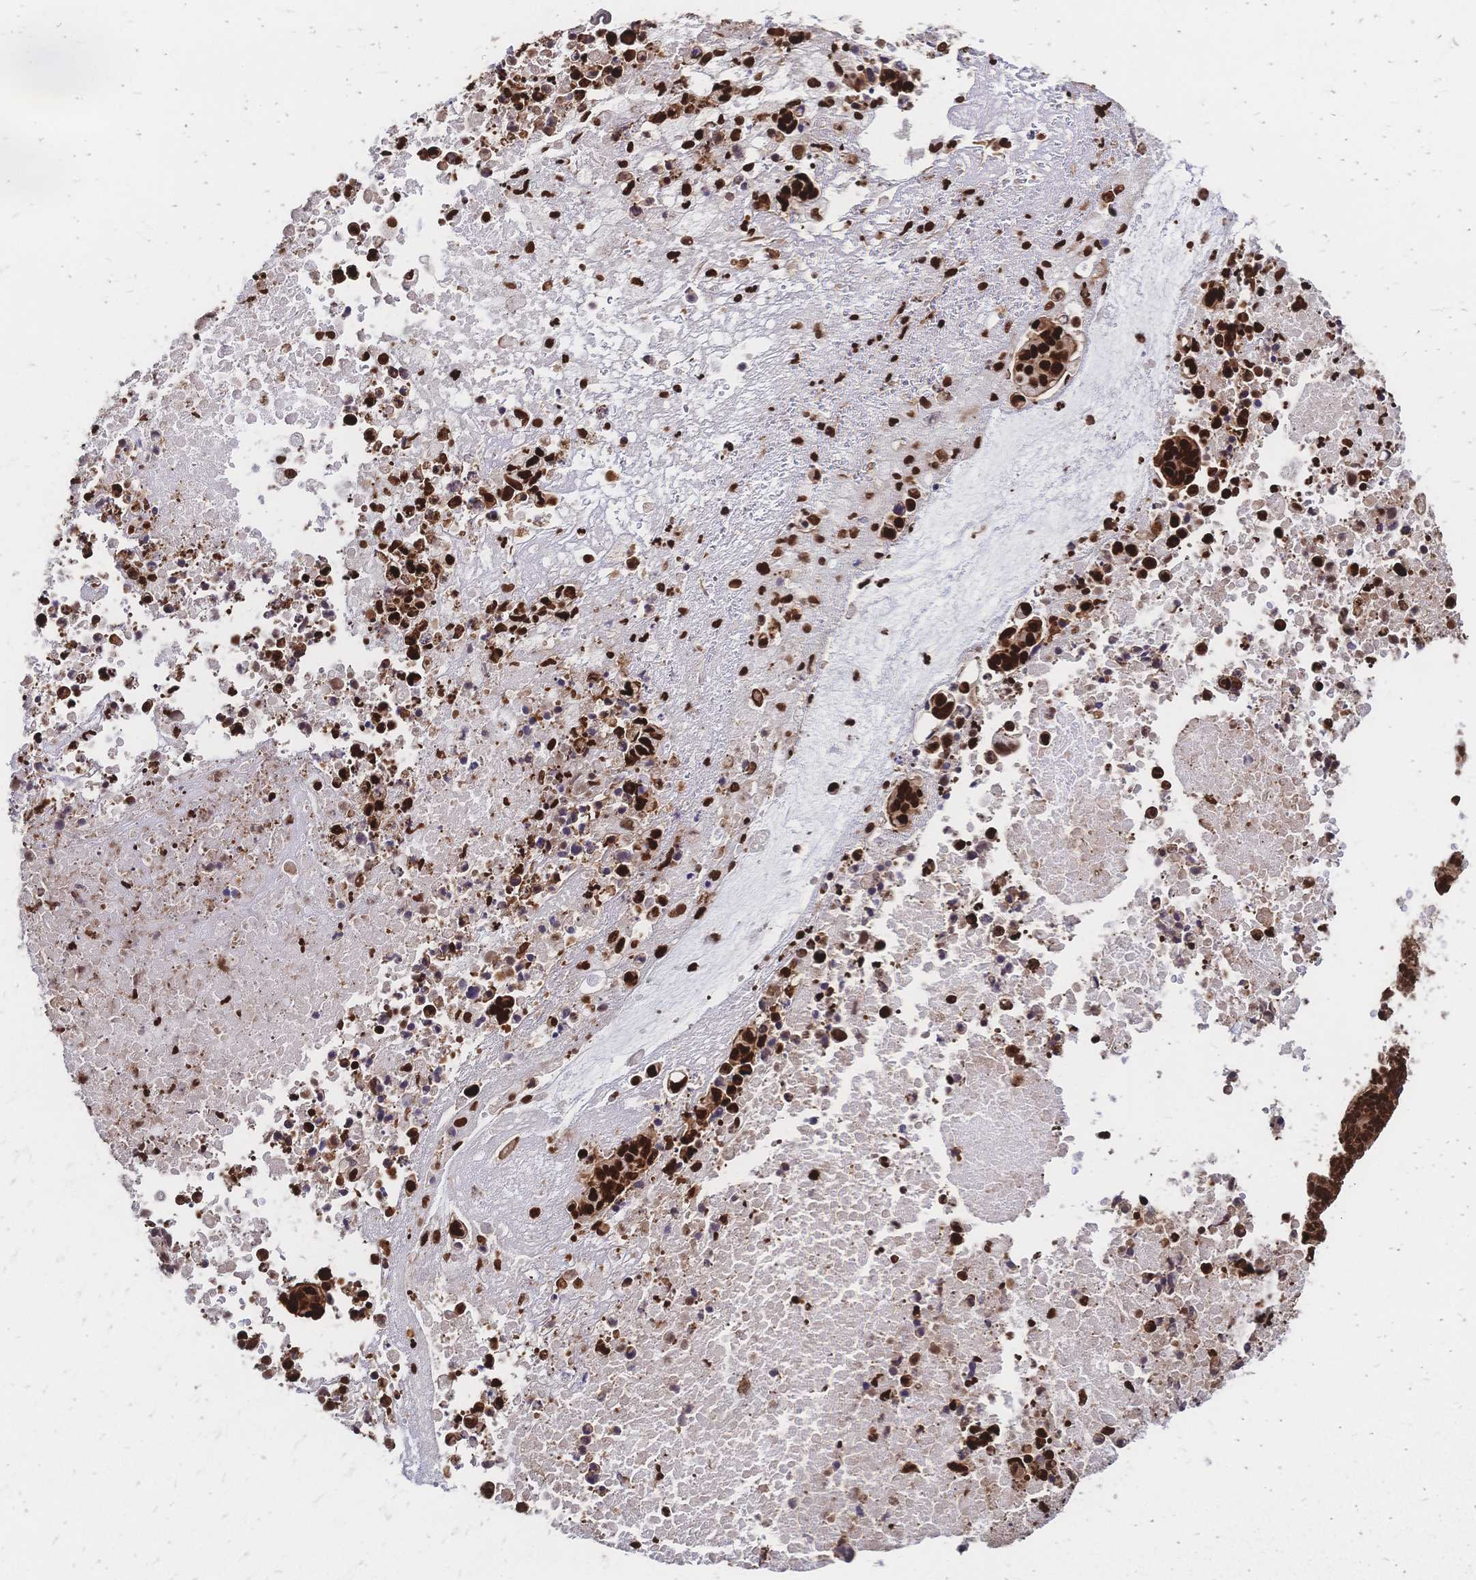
{"staining": {"intensity": "strong", "quantity": ">75%", "location": "nuclear"}, "tissue": "lung cancer", "cell_type": "Tumor cells", "image_type": "cancer", "snomed": [{"axis": "morphology", "description": "Aneuploidy"}, {"axis": "morphology", "description": "Adenocarcinoma, NOS"}, {"axis": "morphology", "description": "Adenocarcinoma primary or metastatic"}, {"axis": "topography", "description": "Lung"}], "caption": "This image shows immunohistochemistry staining of human lung cancer, with high strong nuclear staining in about >75% of tumor cells.", "gene": "HDGF", "patient": {"sex": "female", "age": 75}}